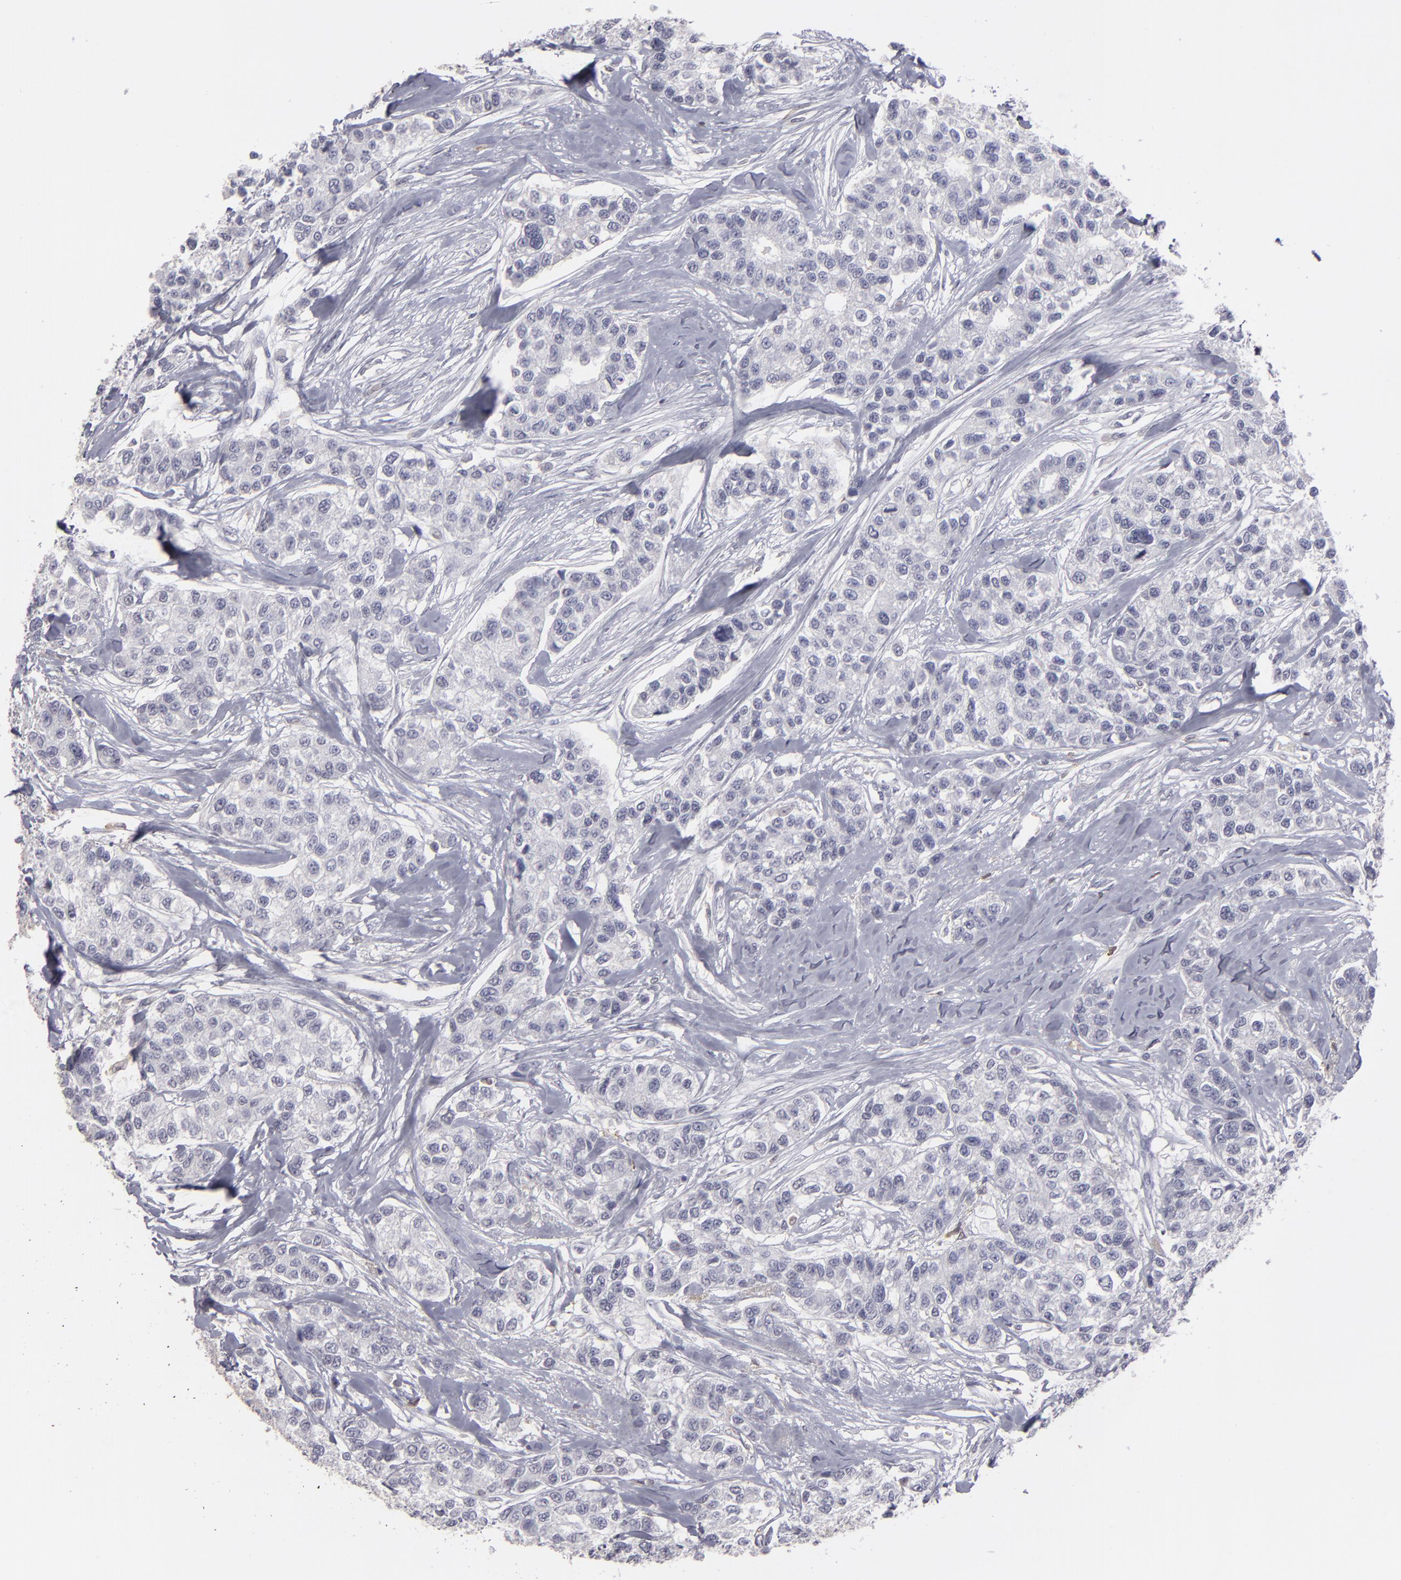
{"staining": {"intensity": "negative", "quantity": "none", "location": "none"}, "tissue": "breast cancer", "cell_type": "Tumor cells", "image_type": "cancer", "snomed": [{"axis": "morphology", "description": "Duct carcinoma"}, {"axis": "topography", "description": "Breast"}], "caption": "This is a micrograph of IHC staining of invasive ductal carcinoma (breast), which shows no expression in tumor cells. (Immunohistochemistry, brightfield microscopy, high magnification).", "gene": "SEMA3G", "patient": {"sex": "female", "age": 27}}